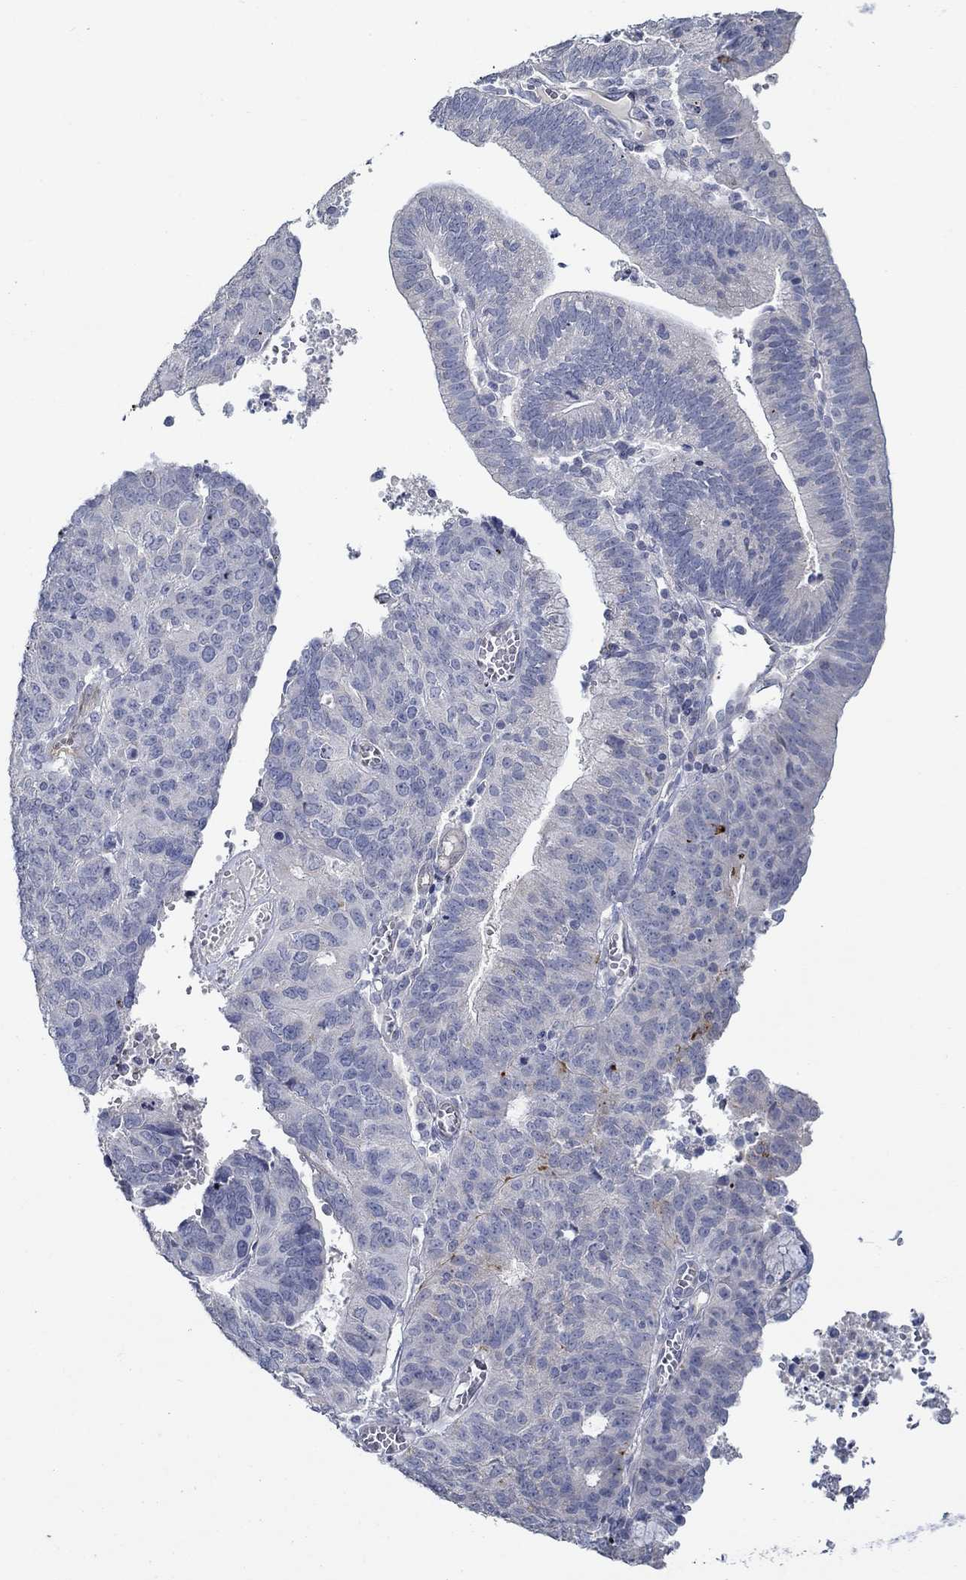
{"staining": {"intensity": "negative", "quantity": "none", "location": "none"}, "tissue": "endometrial cancer", "cell_type": "Tumor cells", "image_type": "cancer", "snomed": [{"axis": "morphology", "description": "Adenocarcinoma, NOS"}, {"axis": "topography", "description": "Endometrium"}], "caption": "This is an immunohistochemistry image of endometrial adenocarcinoma. There is no staining in tumor cells.", "gene": "GJA5", "patient": {"sex": "female", "age": 82}}